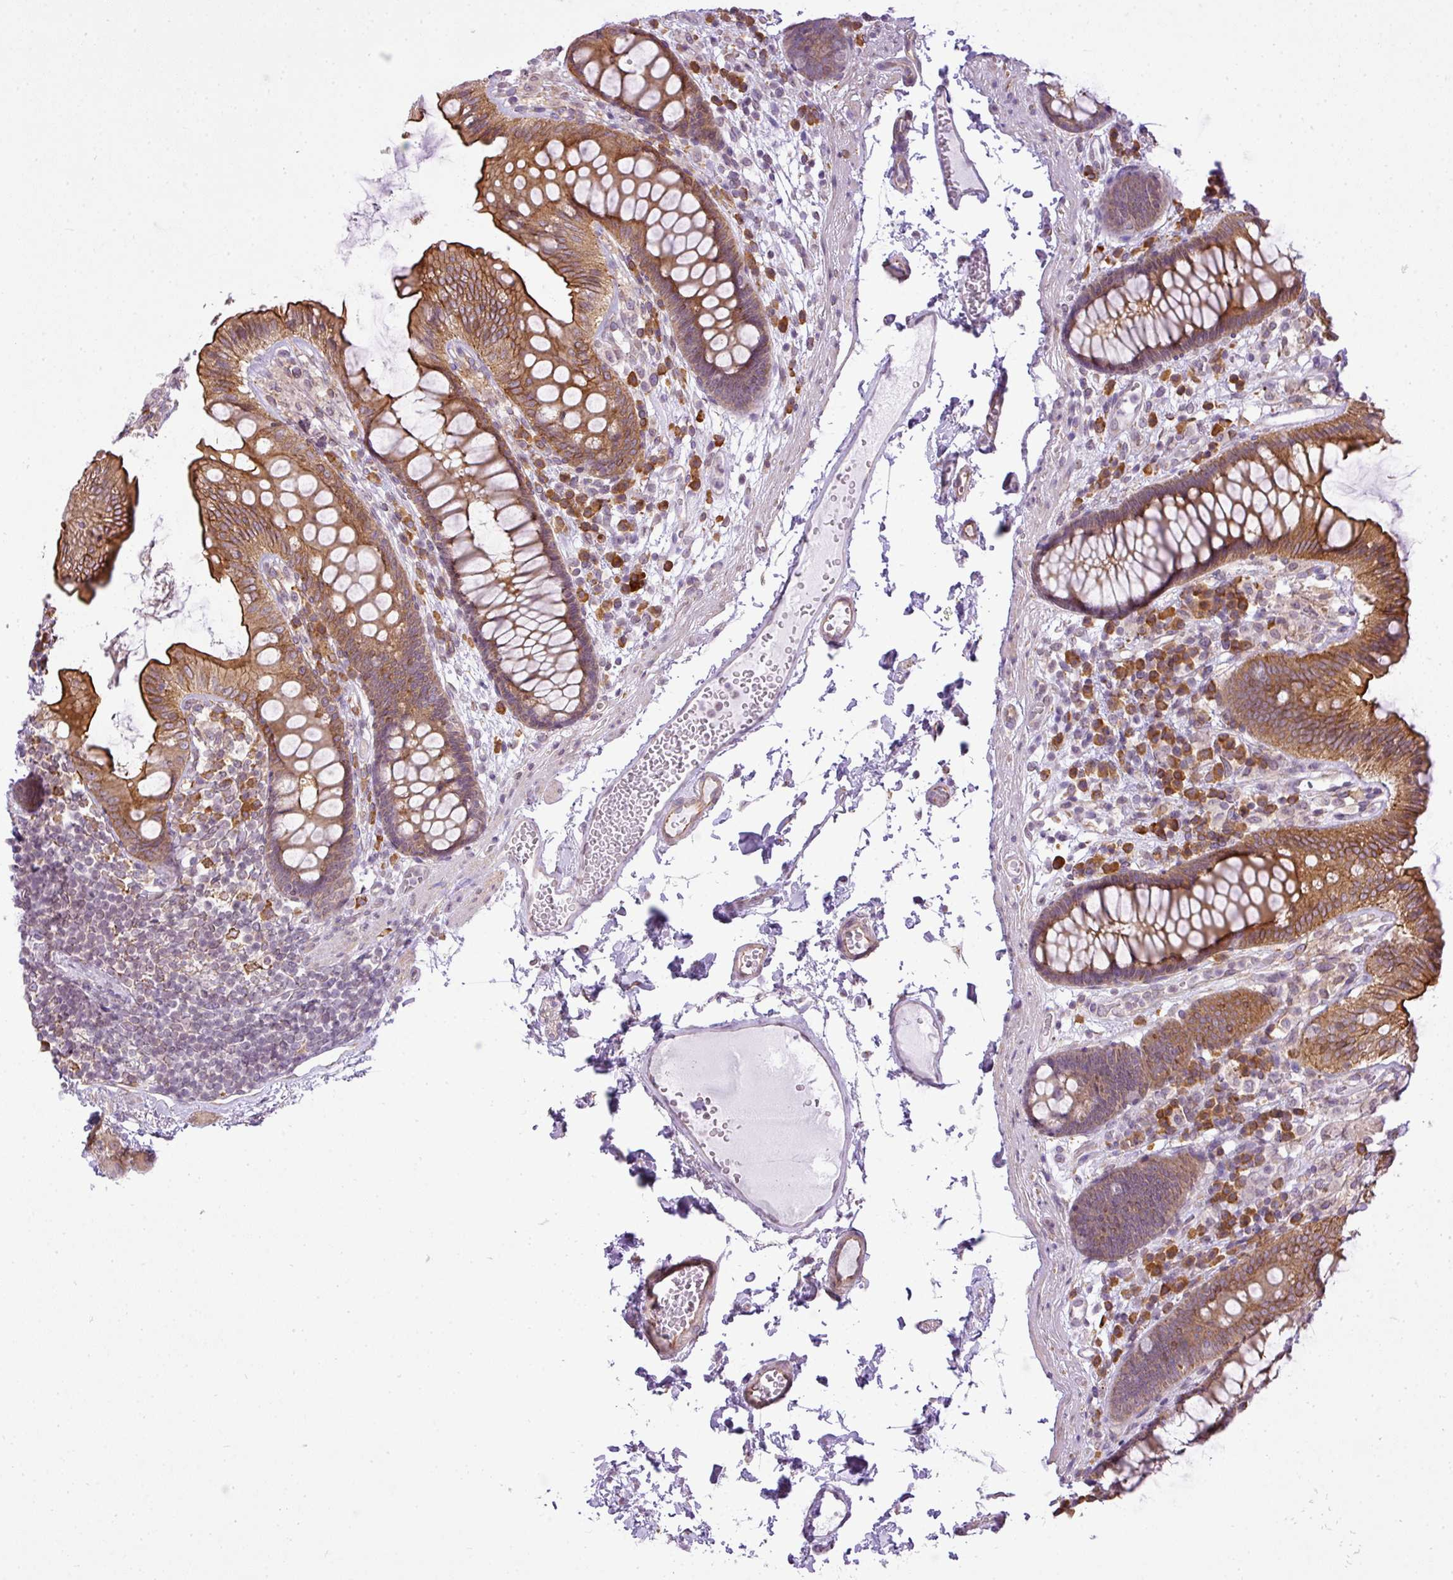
{"staining": {"intensity": "weak", "quantity": "25%-75%", "location": "cytoplasmic/membranous"}, "tissue": "colon", "cell_type": "Endothelial cells", "image_type": "normal", "snomed": [{"axis": "morphology", "description": "Normal tissue, NOS"}, {"axis": "topography", "description": "Colon"}], "caption": "Benign colon was stained to show a protein in brown. There is low levels of weak cytoplasmic/membranous positivity in about 25%-75% of endothelial cells.", "gene": "COX18", "patient": {"sex": "male", "age": 84}}